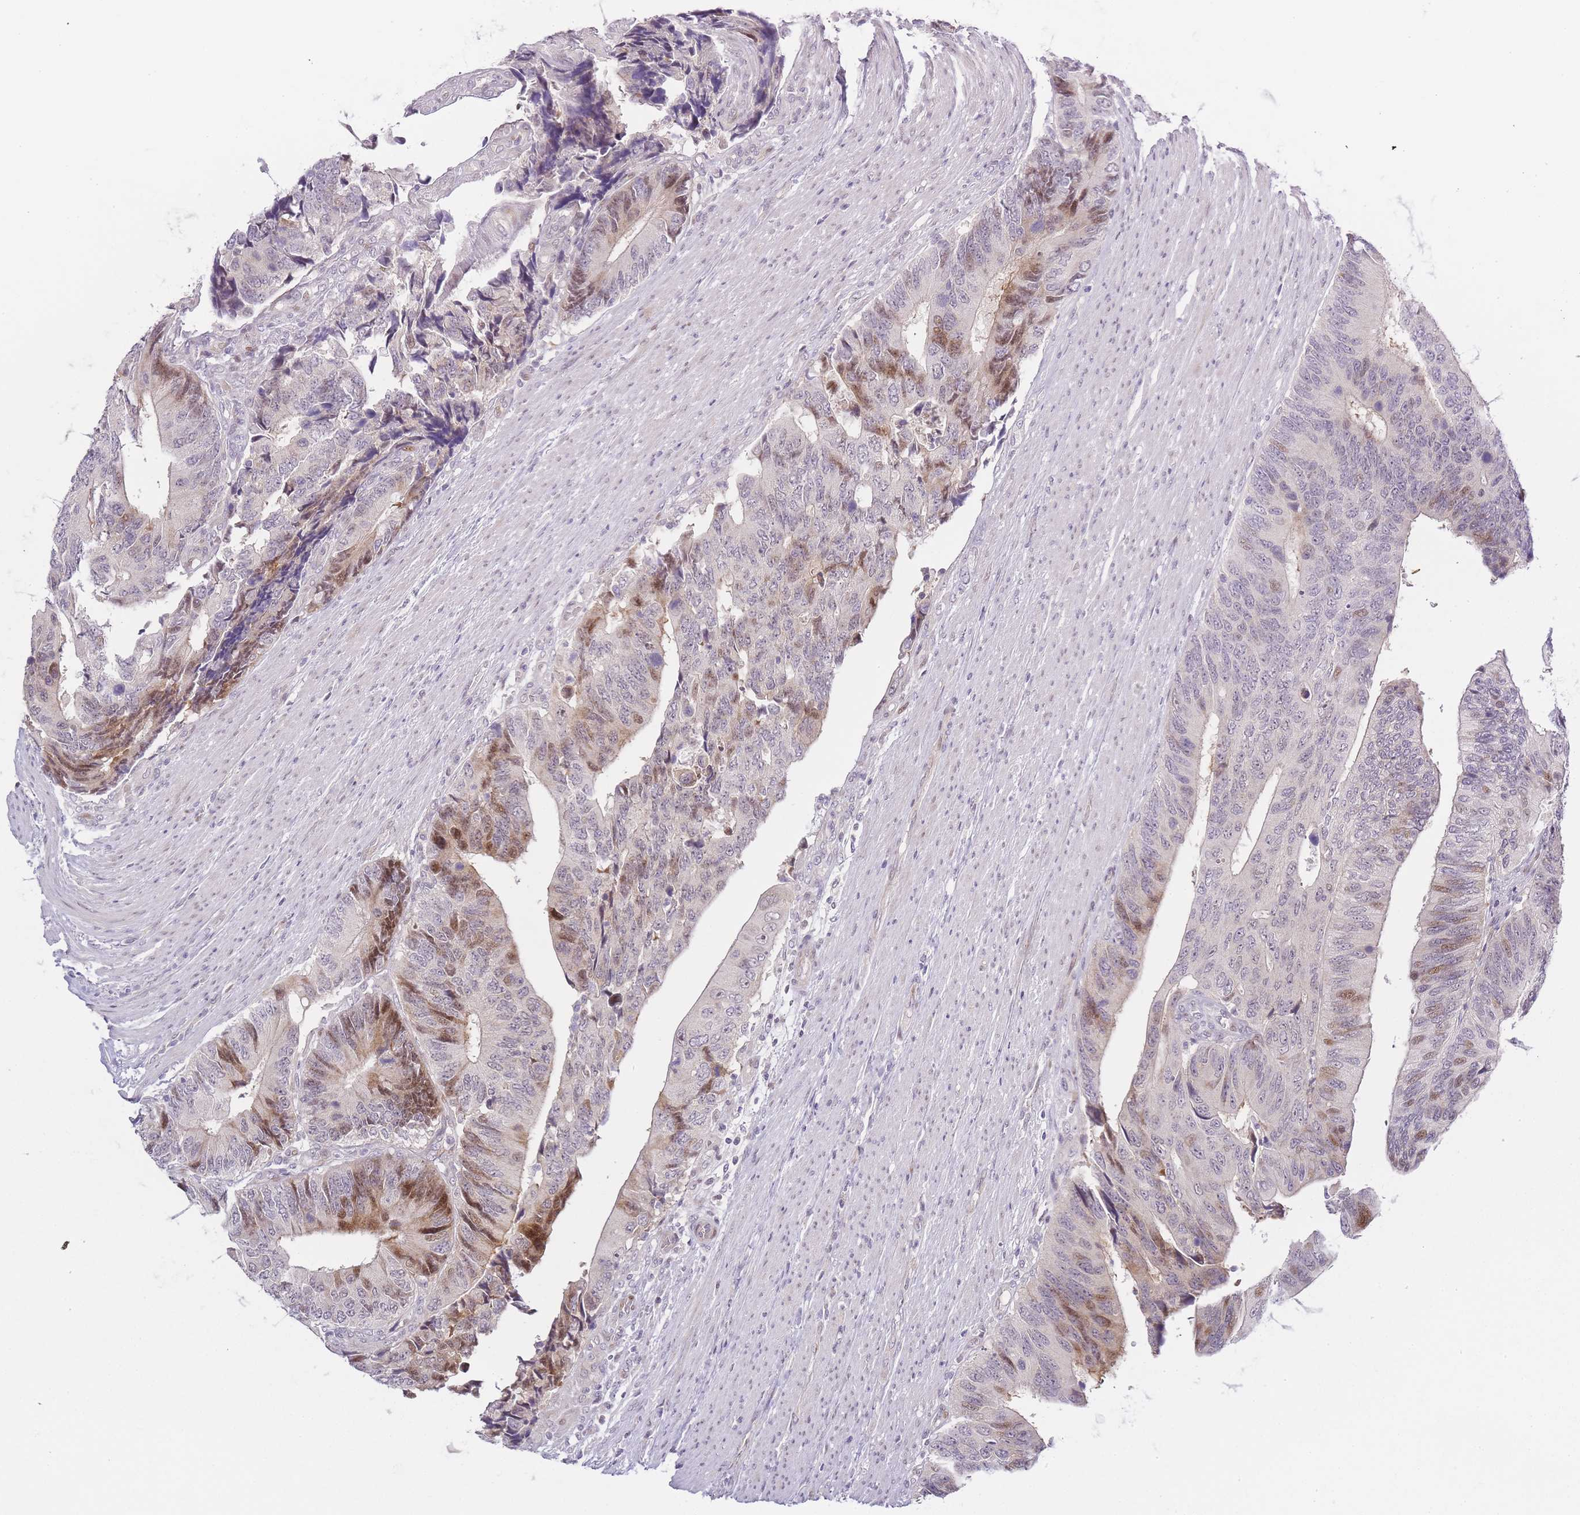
{"staining": {"intensity": "moderate", "quantity": "<25%", "location": "nuclear"}, "tissue": "colorectal cancer", "cell_type": "Tumor cells", "image_type": "cancer", "snomed": [{"axis": "morphology", "description": "Adenocarcinoma, NOS"}, {"axis": "topography", "description": "Colon"}], "caption": "A micrograph of human colorectal adenocarcinoma stained for a protein shows moderate nuclear brown staining in tumor cells.", "gene": "OGG1", "patient": {"sex": "male", "age": 87}}